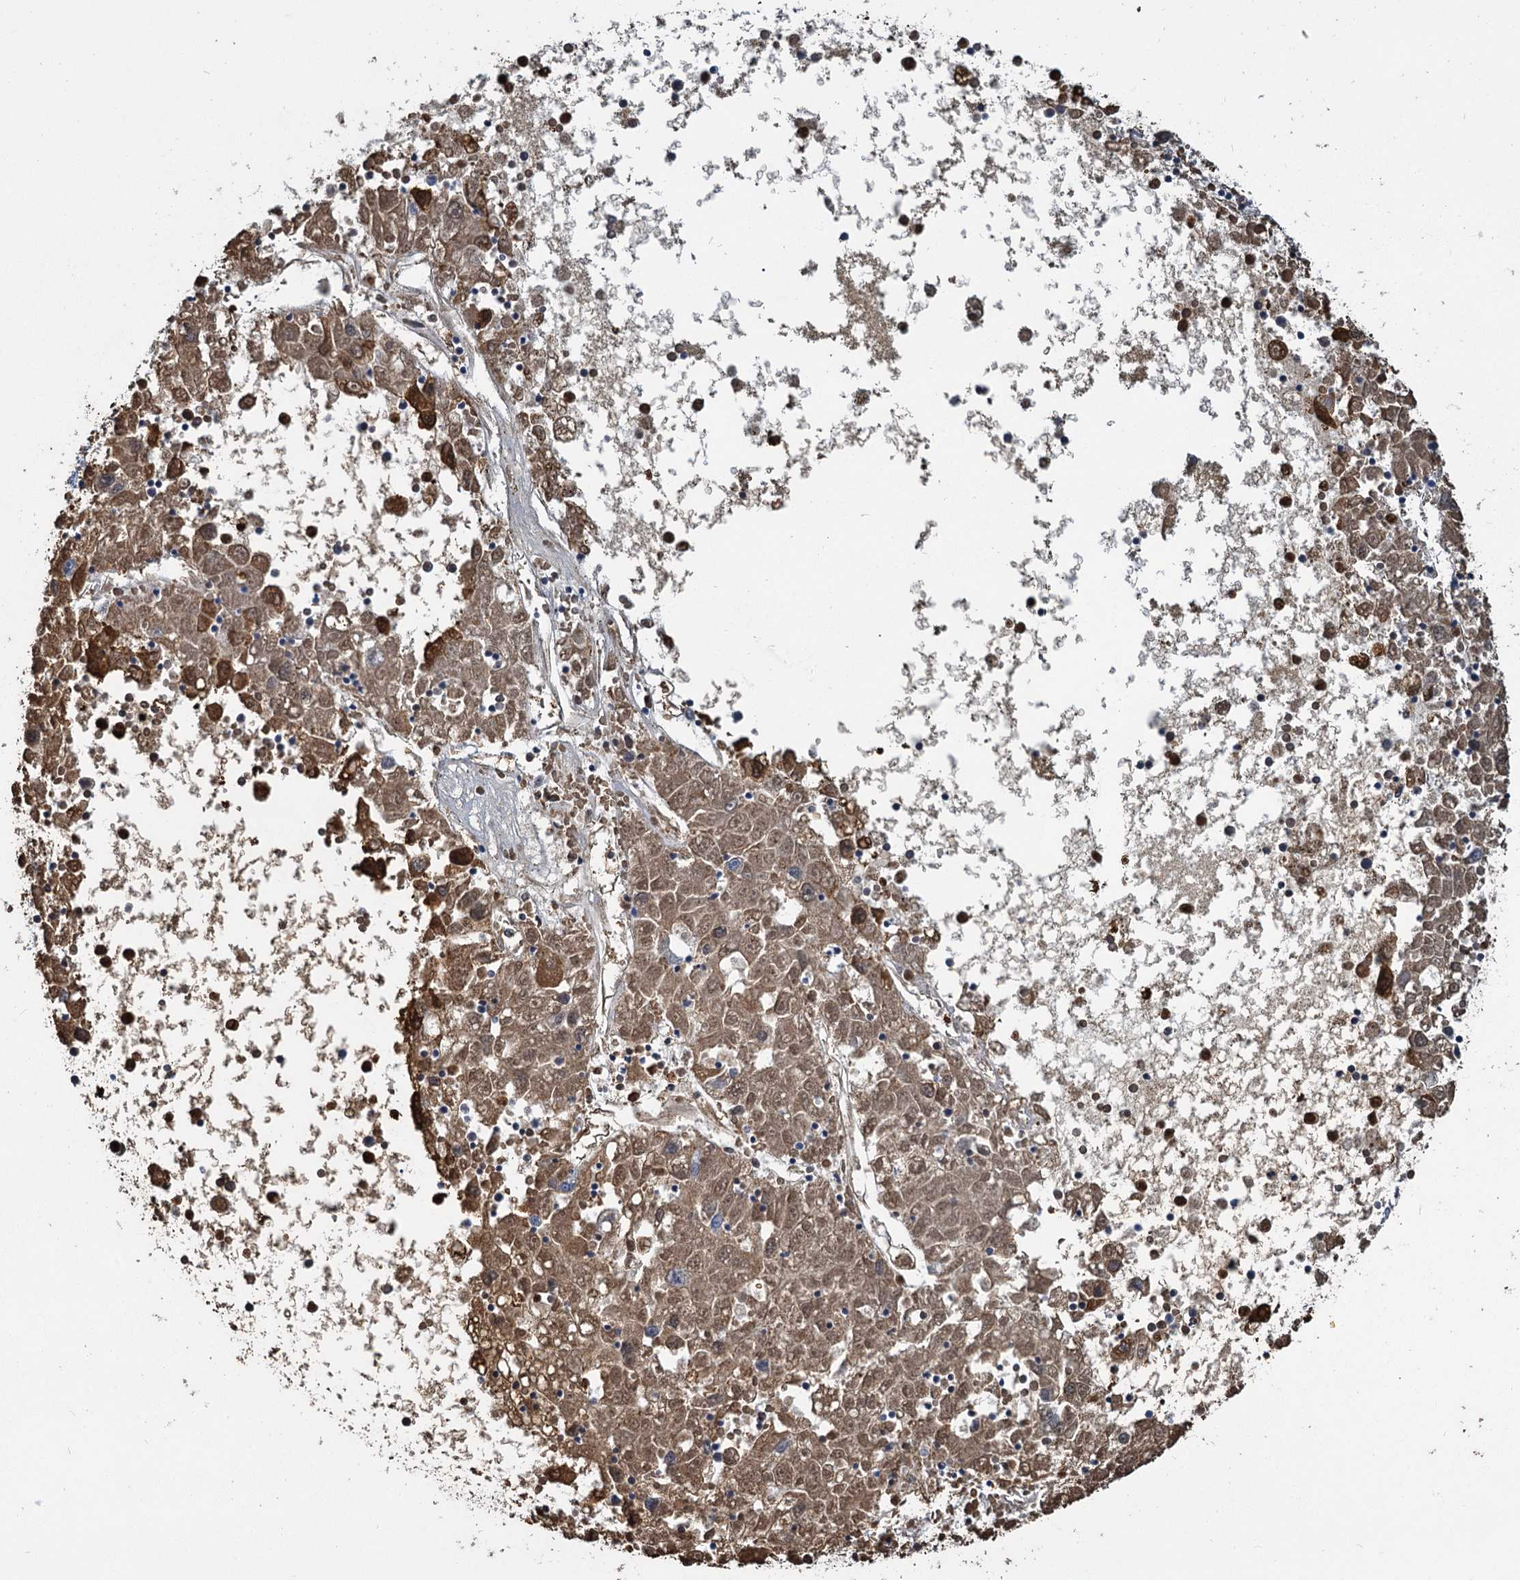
{"staining": {"intensity": "moderate", "quantity": ">75%", "location": "cytoplasmic/membranous,nuclear"}, "tissue": "liver cancer", "cell_type": "Tumor cells", "image_type": "cancer", "snomed": [{"axis": "morphology", "description": "Carcinoma, Hepatocellular, NOS"}, {"axis": "topography", "description": "Liver"}], "caption": "Tumor cells exhibit medium levels of moderate cytoplasmic/membranous and nuclear expression in approximately >75% of cells in liver cancer (hepatocellular carcinoma). The staining was performed using DAB to visualize the protein expression in brown, while the nuclei were stained in blue with hematoxylin (Magnification: 20x).", "gene": "S100A6", "patient": {"sex": "male", "age": 49}}